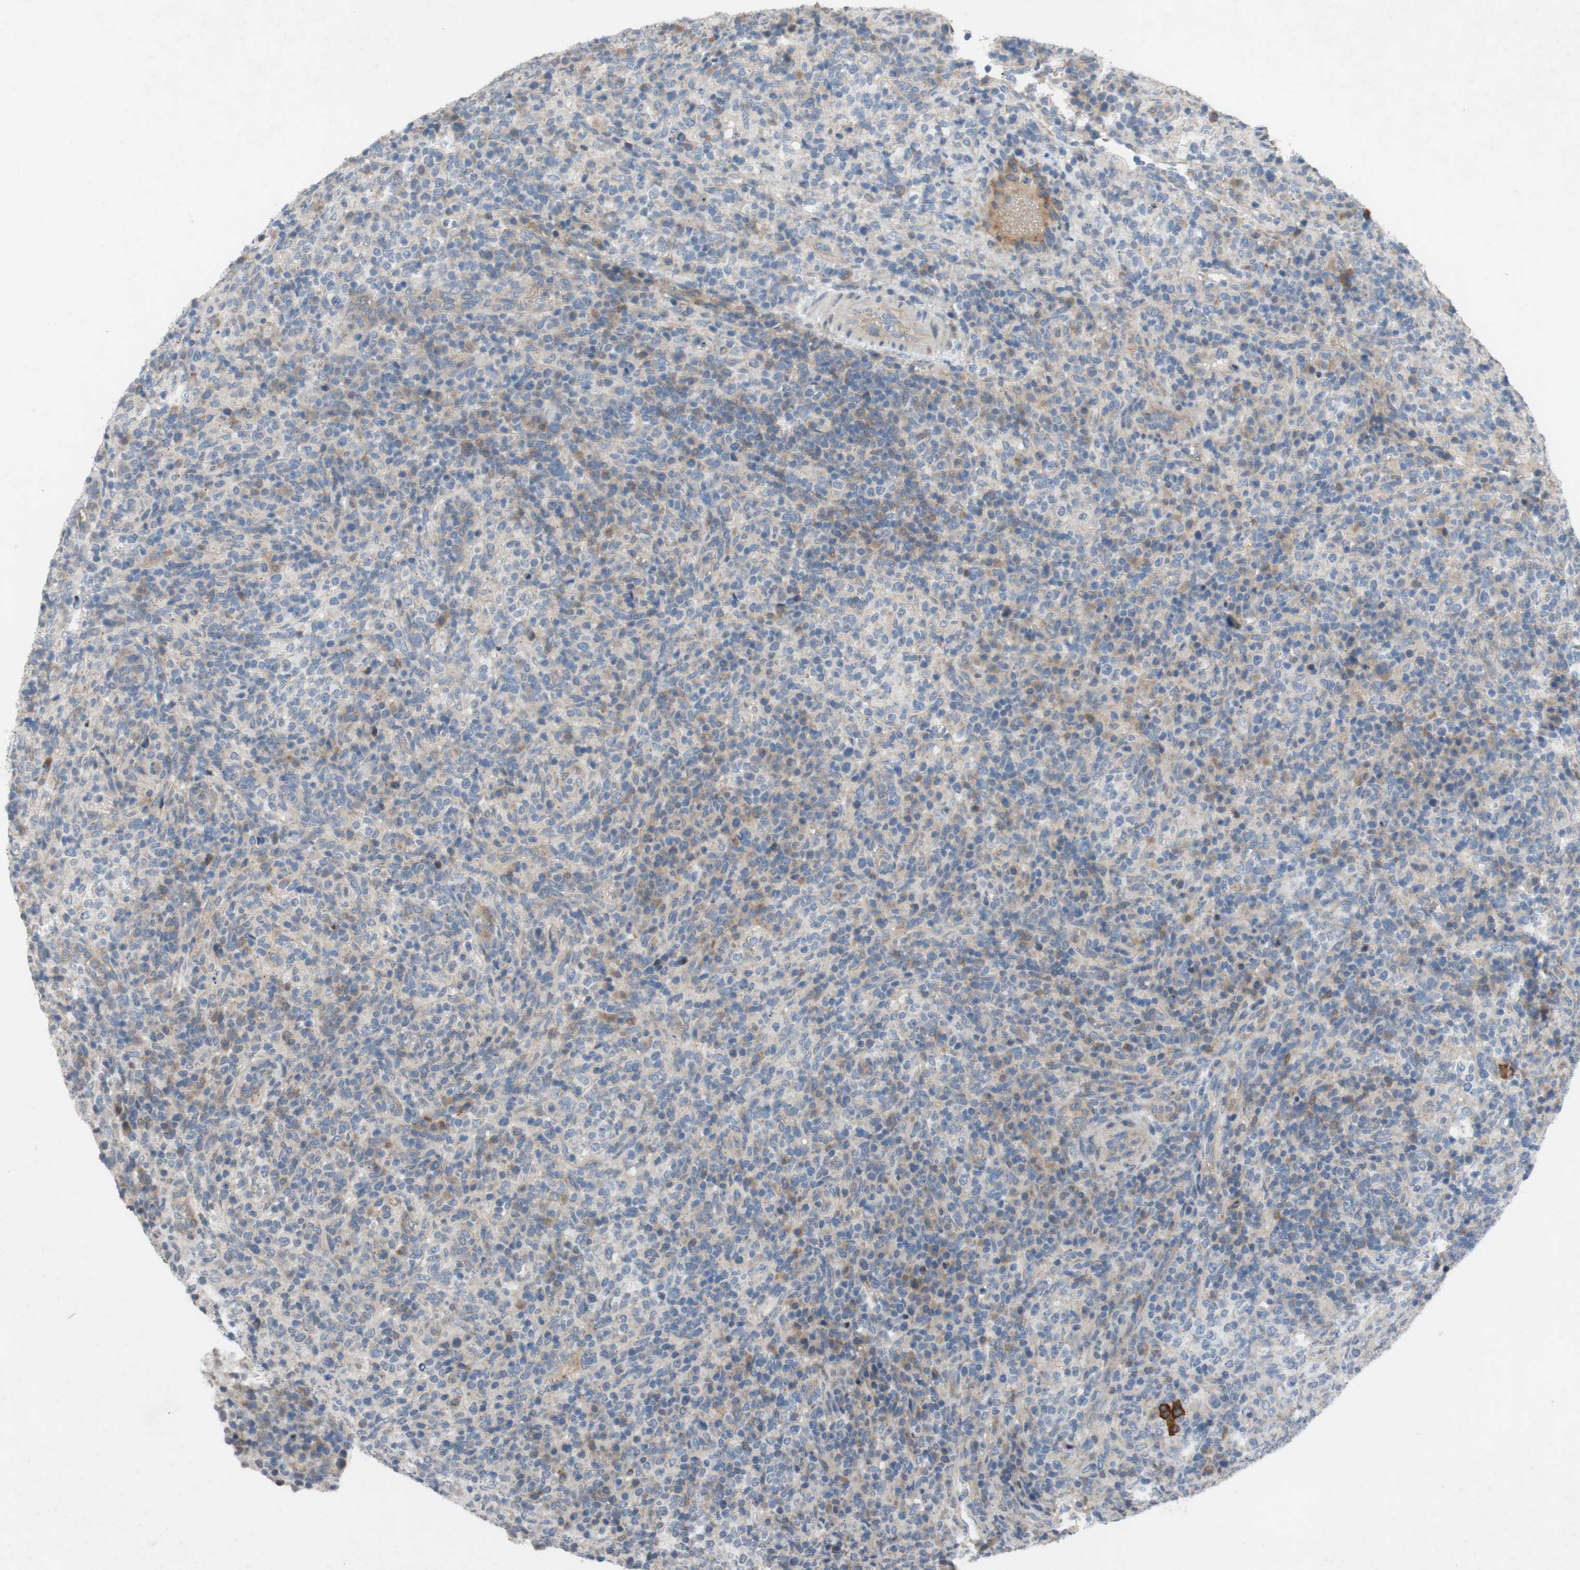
{"staining": {"intensity": "negative", "quantity": "none", "location": "none"}, "tissue": "lymphoma", "cell_type": "Tumor cells", "image_type": "cancer", "snomed": [{"axis": "morphology", "description": "Malignant lymphoma, non-Hodgkin's type, High grade"}, {"axis": "topography", "description": "Lymph node"}], "caption": "Protein analysis of high-grade malignant lymphoma, non-Hodgkin's type displays no significant expression in tumor cells.", "gene": "ADD2", "patient": {"sex": "female", "age": 76}}